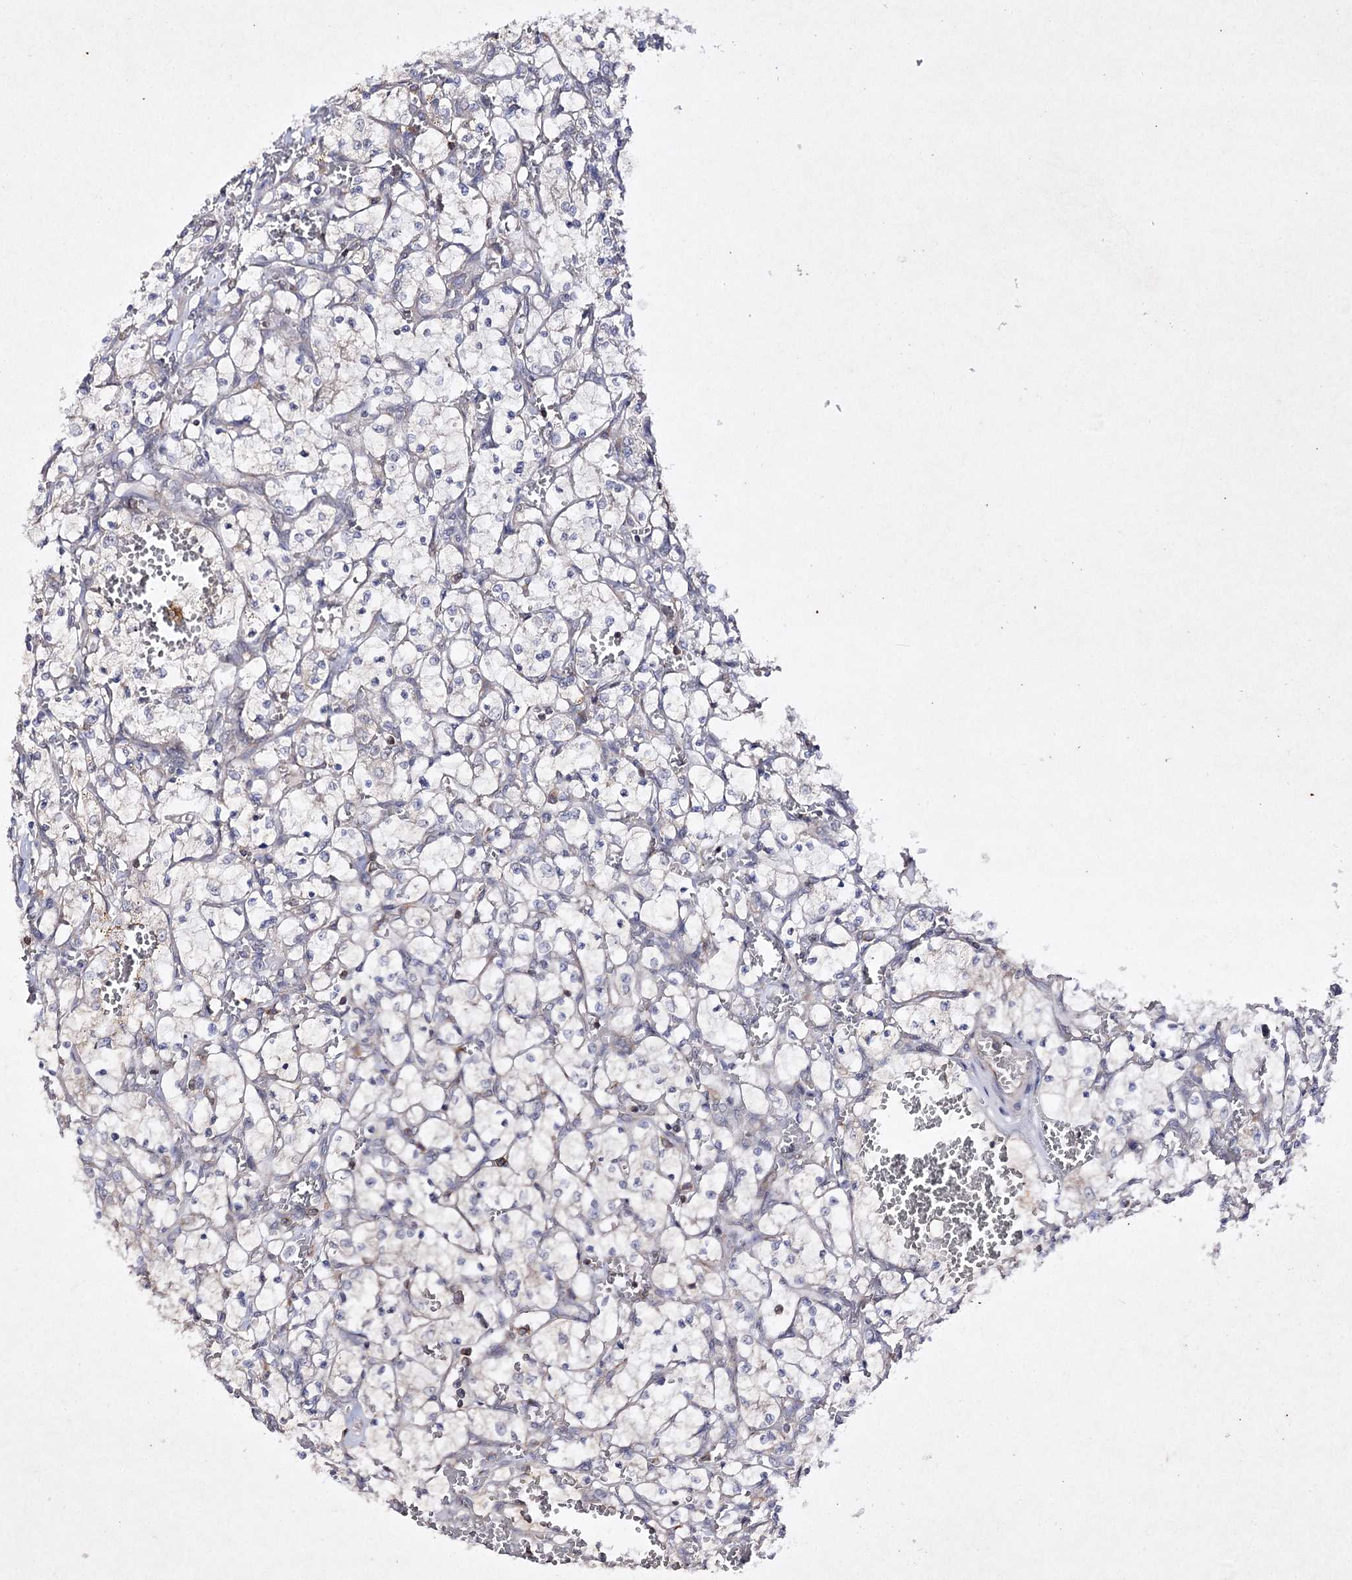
{"staining": {"intensity": "negative", "quantity": "none", "location": "none"}, "tissue": "renal cancer", "cell_type": "Tumor cells", "image_type": "cancer", "snomed": [{"axis": "morphology", "description": "Adenocarcinoma, NOS"}, {"axis": "topography", "description": "Kidney"}], "caption": "This is an IHC photomicrograph of human renal cancer. There is no expression in tumor cells.", "gene": "BCR", "patient": {"sex": "female", "age": 69}}